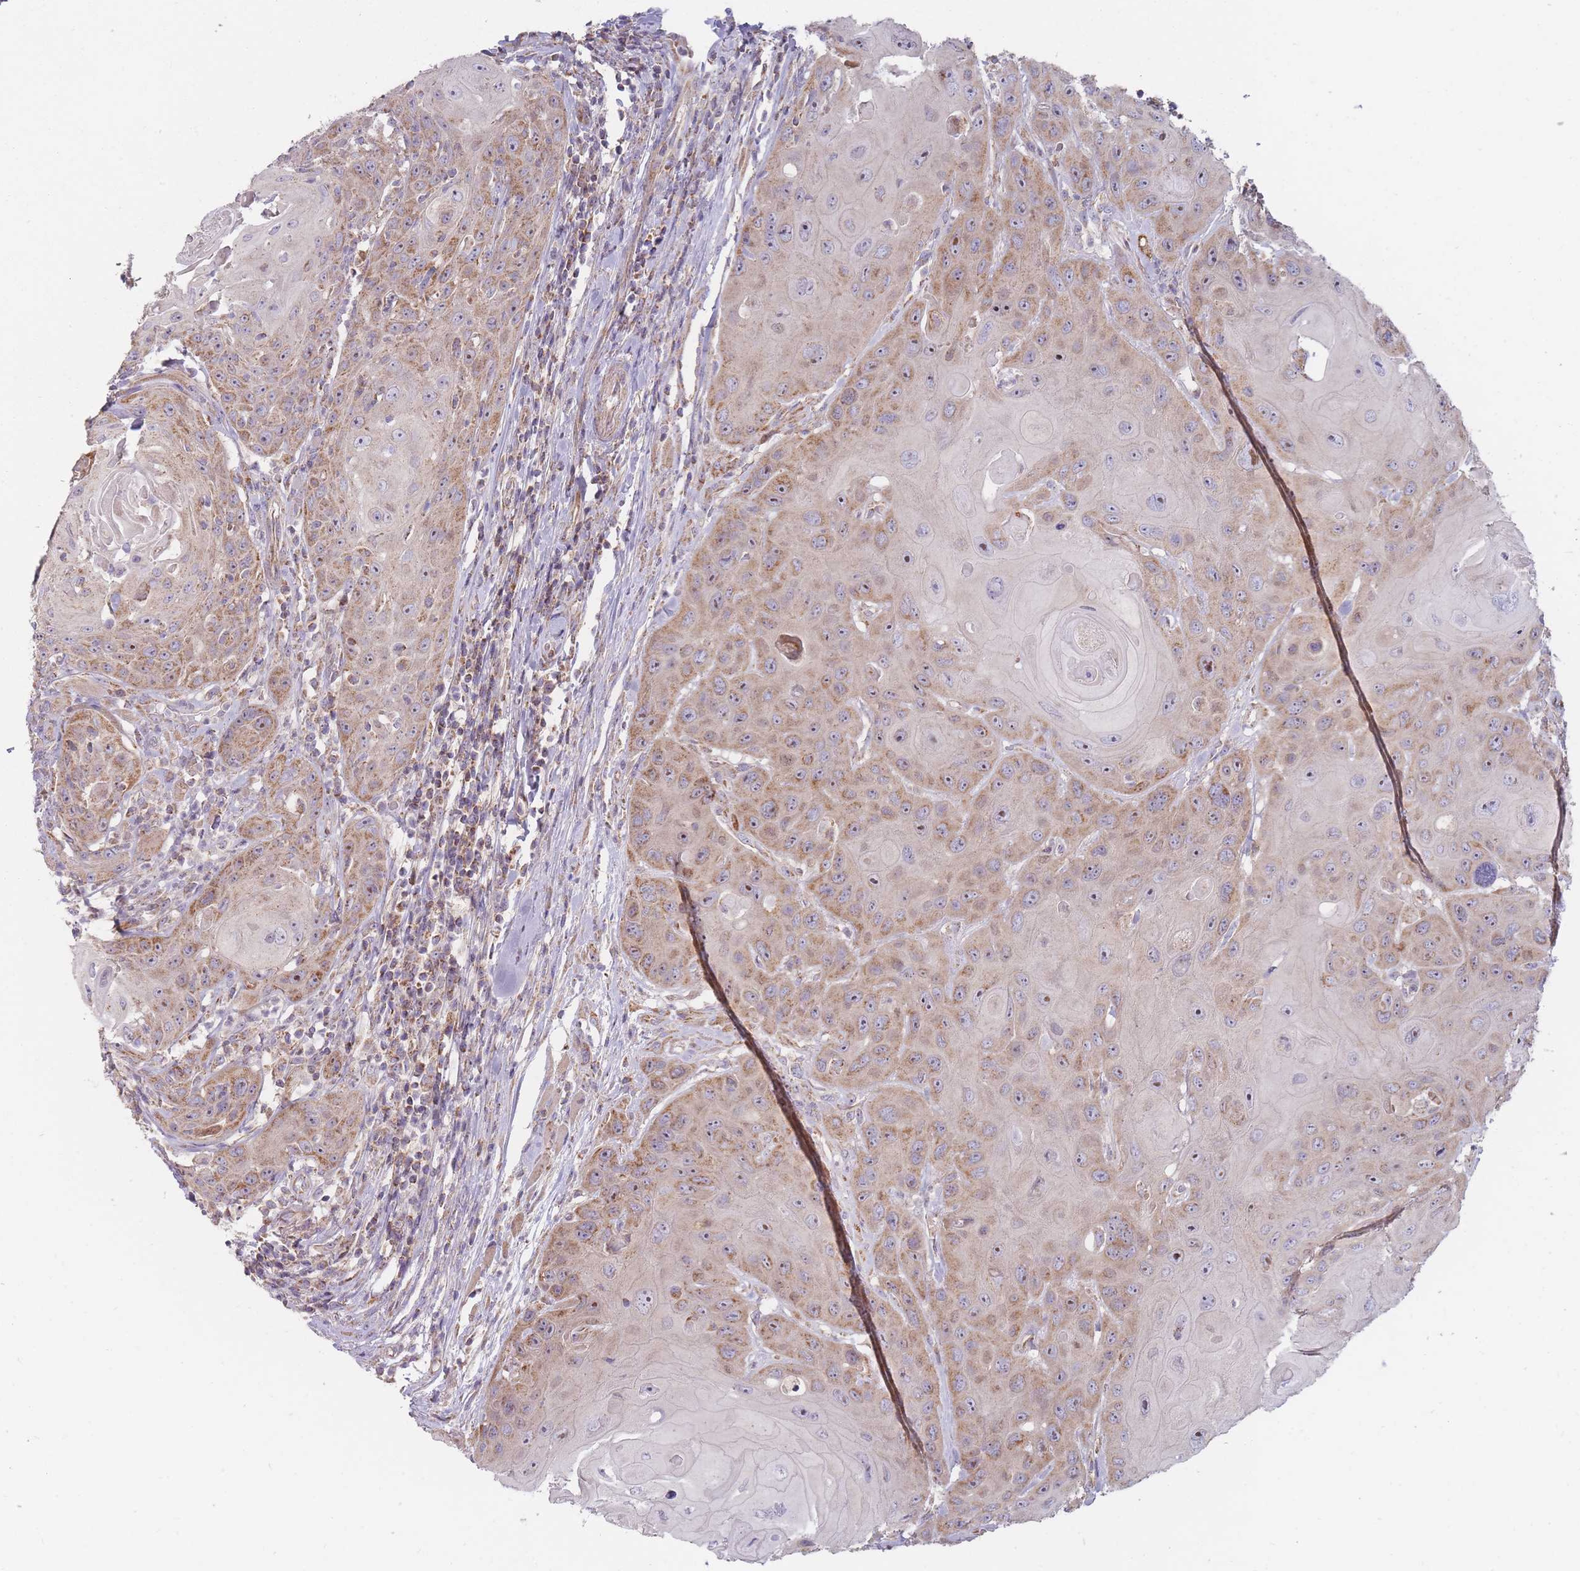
{"staining": {"intensity": "moderate", "quantity": "25%-75%", "location": "cytoplasmic/membranous,nuclear"}, "tissue": "head and neck cancer", "cell_type": "Tumor cells", "image_type": "cancer", "snomed": [{"axis": "morphology", "description": "Squamous cell carcinoma, NOS"}, {"axis": "topography", "description": "Head-Neck"}], "caption": "A histopathology image showing moderate cytoplasmic/membranous and nuclear staining in approximately 25%-75% of tumor cells in head and neck cancer, as visualized by brown immunohistochemical staining.", "gene": "NDUFA9", "patient": {"sex": "female", "age": 59}}